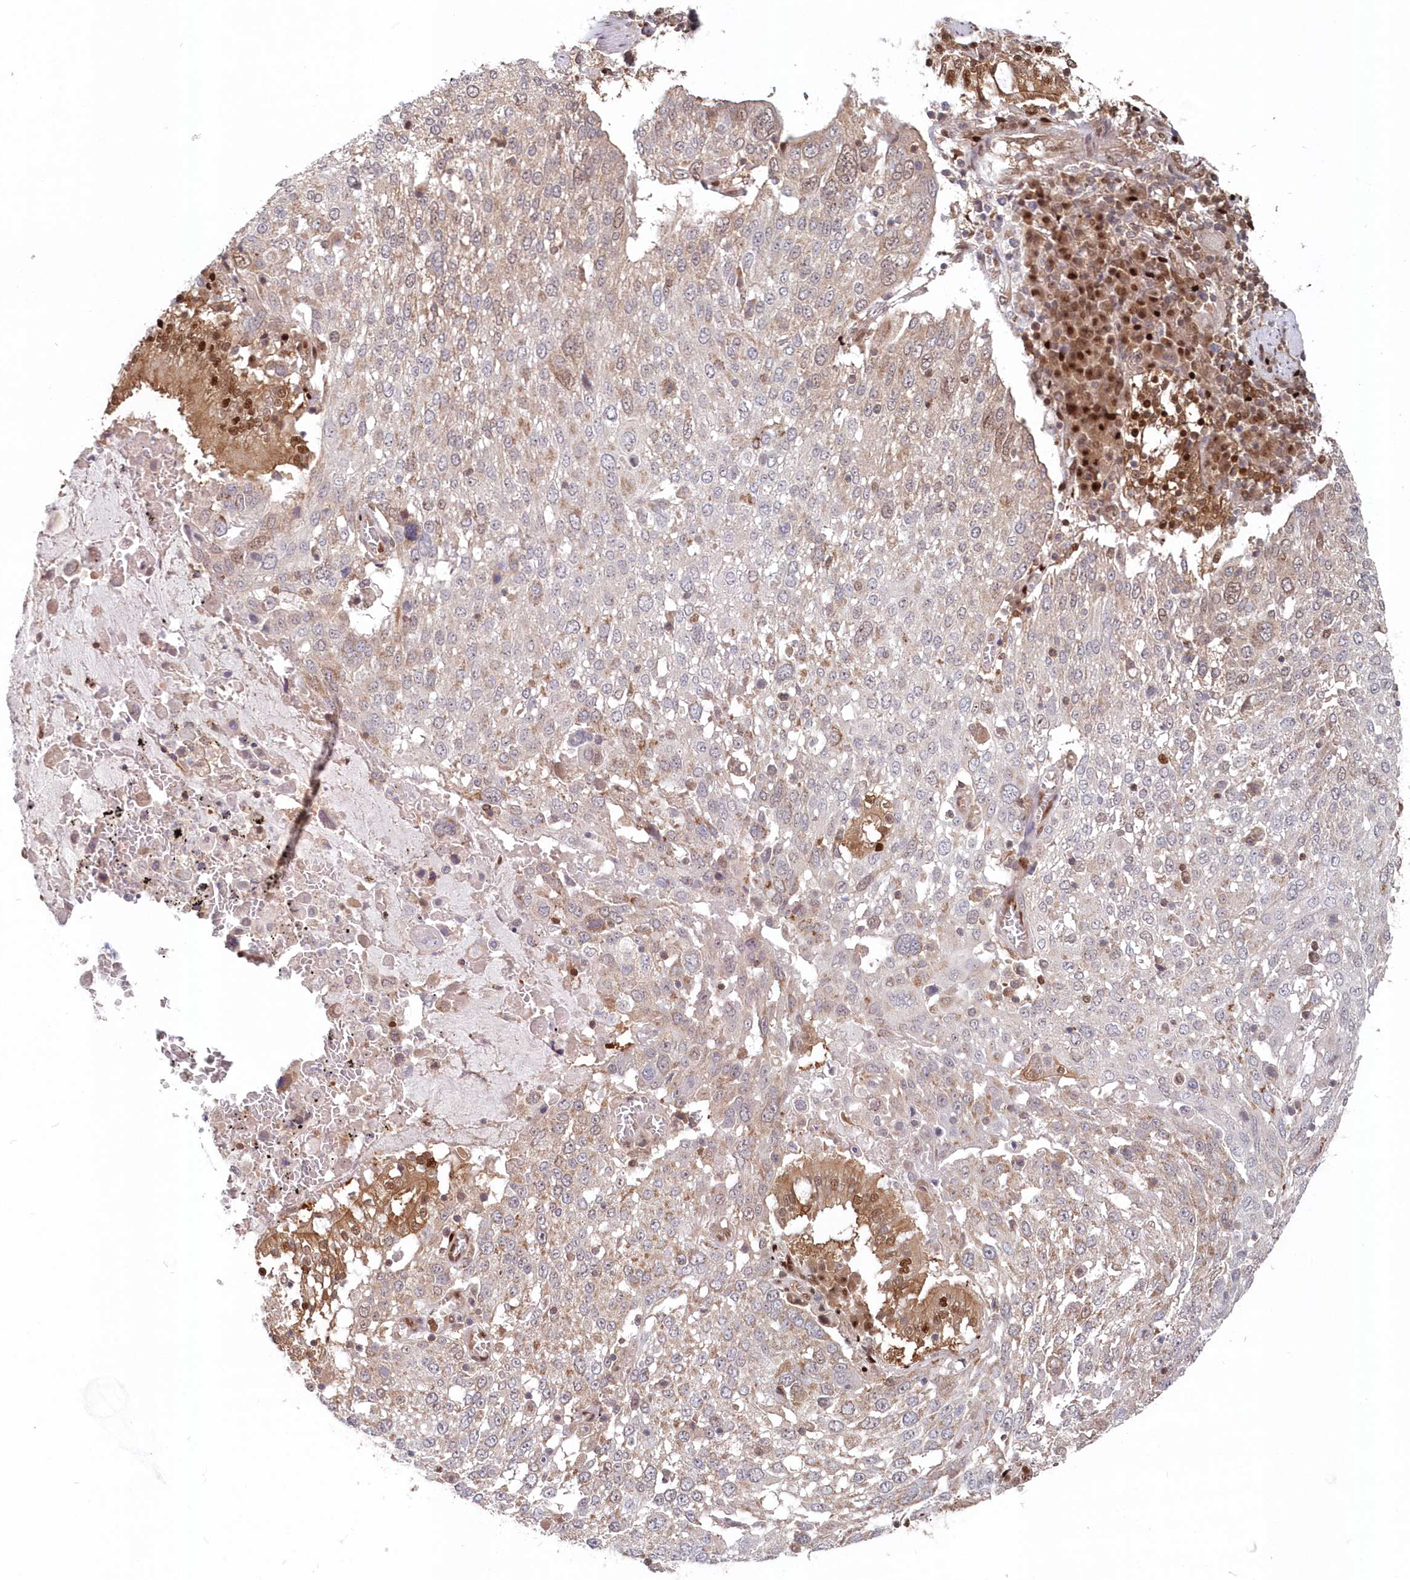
{"staining": {"intensity": "weak", "quantity": "25%-75%", "location": "cytoplasmic/membranous"}, "tissue": "lung cancer", "cell_type": "Tumor cells", "image_type": "cancer", "snomed": [{"axis": "morphology", "description": "Squamous cell carcinoma, NOS"}, {"axis": "topography", "description": "Lung"}], "caption": "Squamous cell carcinoma (lung) stained with a protein marker demonstrates weak staining in tumor cells.", "gene": "ABHD14B", "patient": {"sex": "male", "age": 65}}